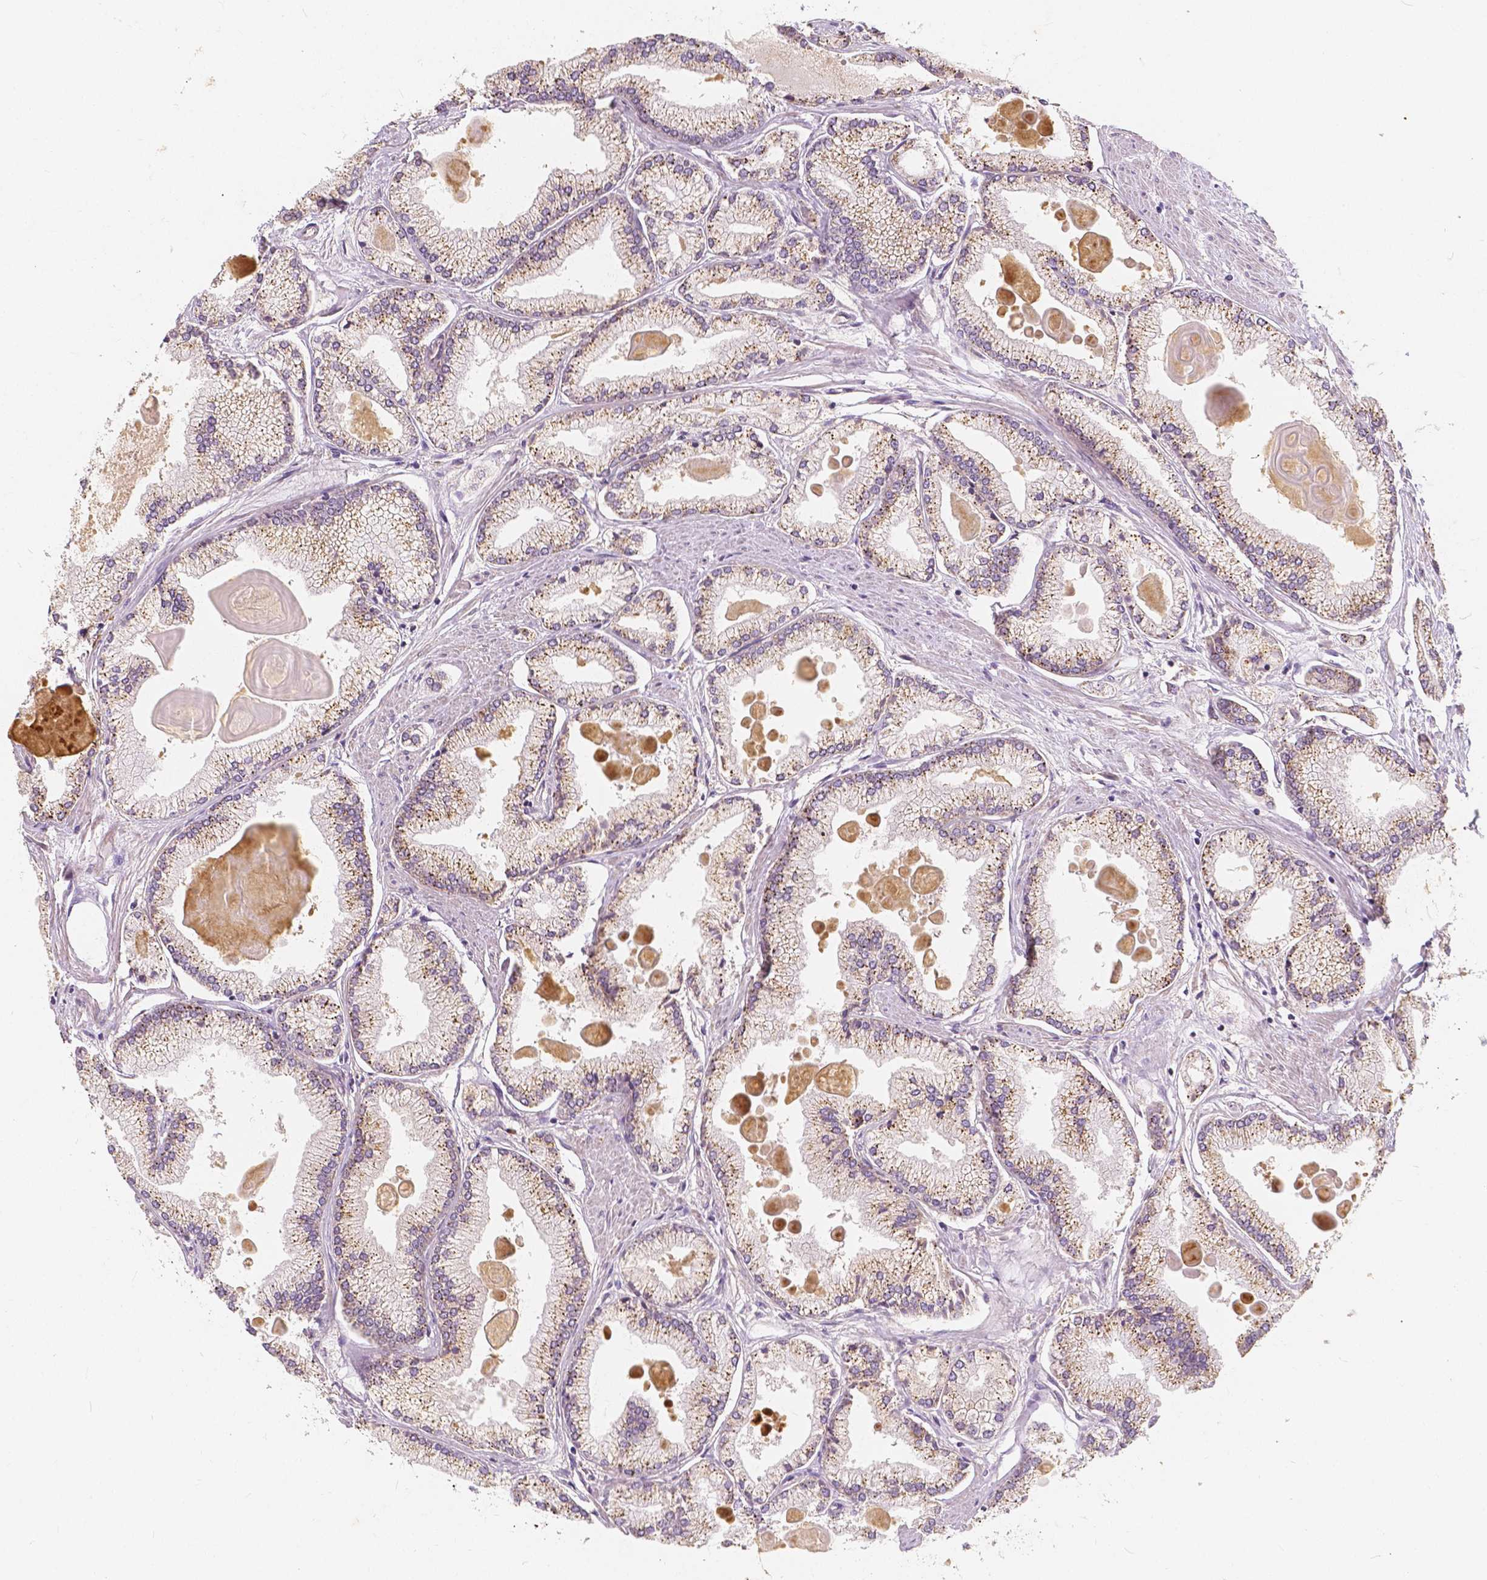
{"staining": {"intensity": "weak", "quantity": "25%-75%", "location": "cytoplasmic/membranous"}, "tissue": "prostate cancer", "cell_type": "Tumor cells", "image_type": "cancer", "snomed": [{"axis": "morphology", "description": "Adenocarcinoma, High grade"}, {"axis": "topography", "description": "Prostate"}], "caption": "This image reveals immunohistochemistry staining of prostate high-grade adenocarcinoma, with low weak cytoplasmic/membranous positivity in about 25%-75% of tumor cells.", "gene": "SNX12", "patient": {"sex": "male", "age": 68}}